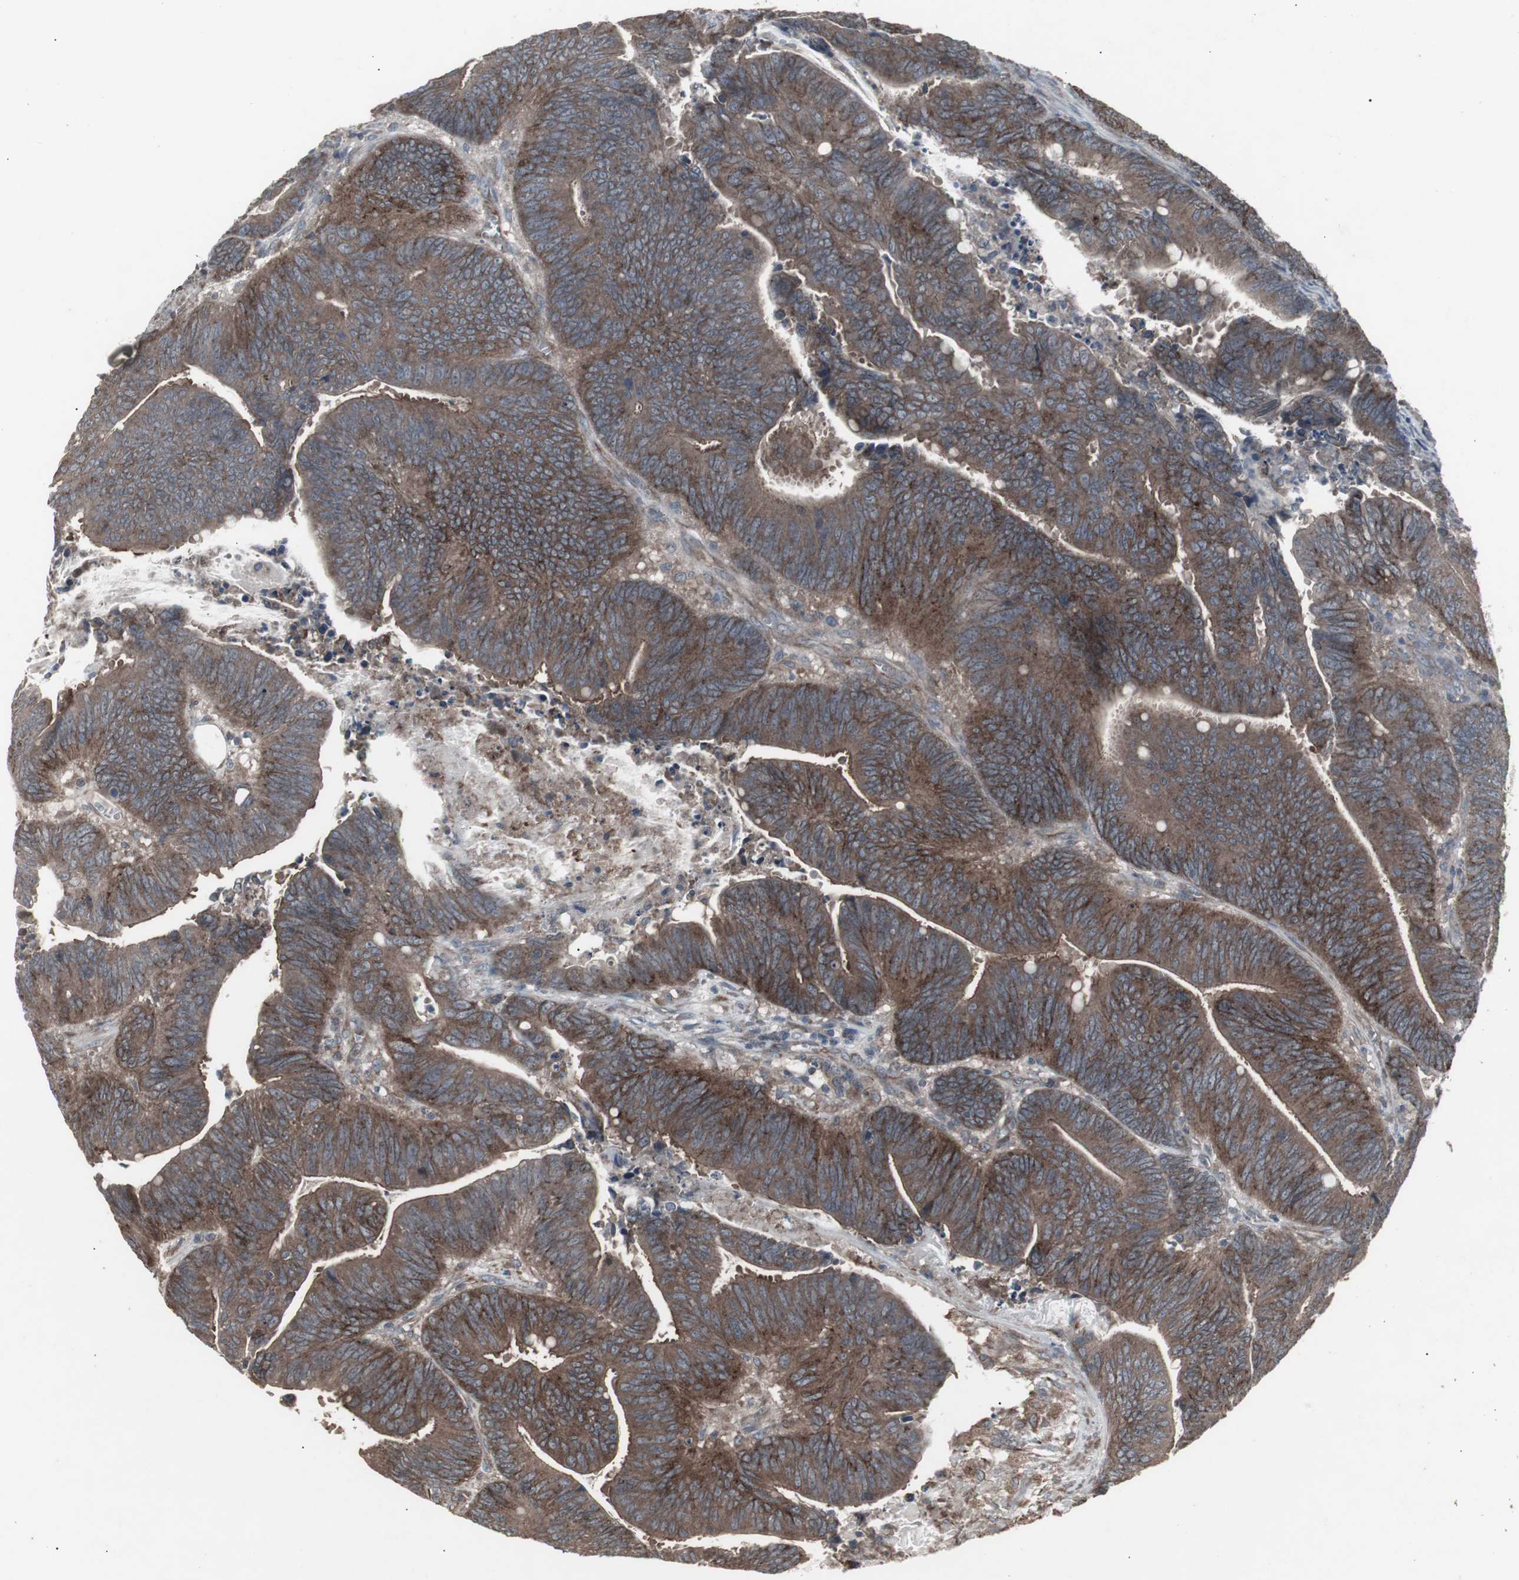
{"staining": {"intensity": "moderate", "quantity": ">75%", "location": "cytoplasmic/membranous"}, "tissue": "colorectal cancer", "cell_type": "Tumor cells", "image_type": "cancer", "snomed": [{"axis": "morphology", "description": "Adenocarcinoma, NOS"}, {"axis": "topography", "description": "Colon"}], "caption": "High-power microscopy captured an IHC photomicrograph of colorectal cancer, revealing moderate cytoplasmic/membranous expression in about >75% of tumor cells. Ihc stains the protein of interest in brown and the nuclei are stained blue.", "gene": "SSTR2", "patient": {"sex": "male", "age": 45}}